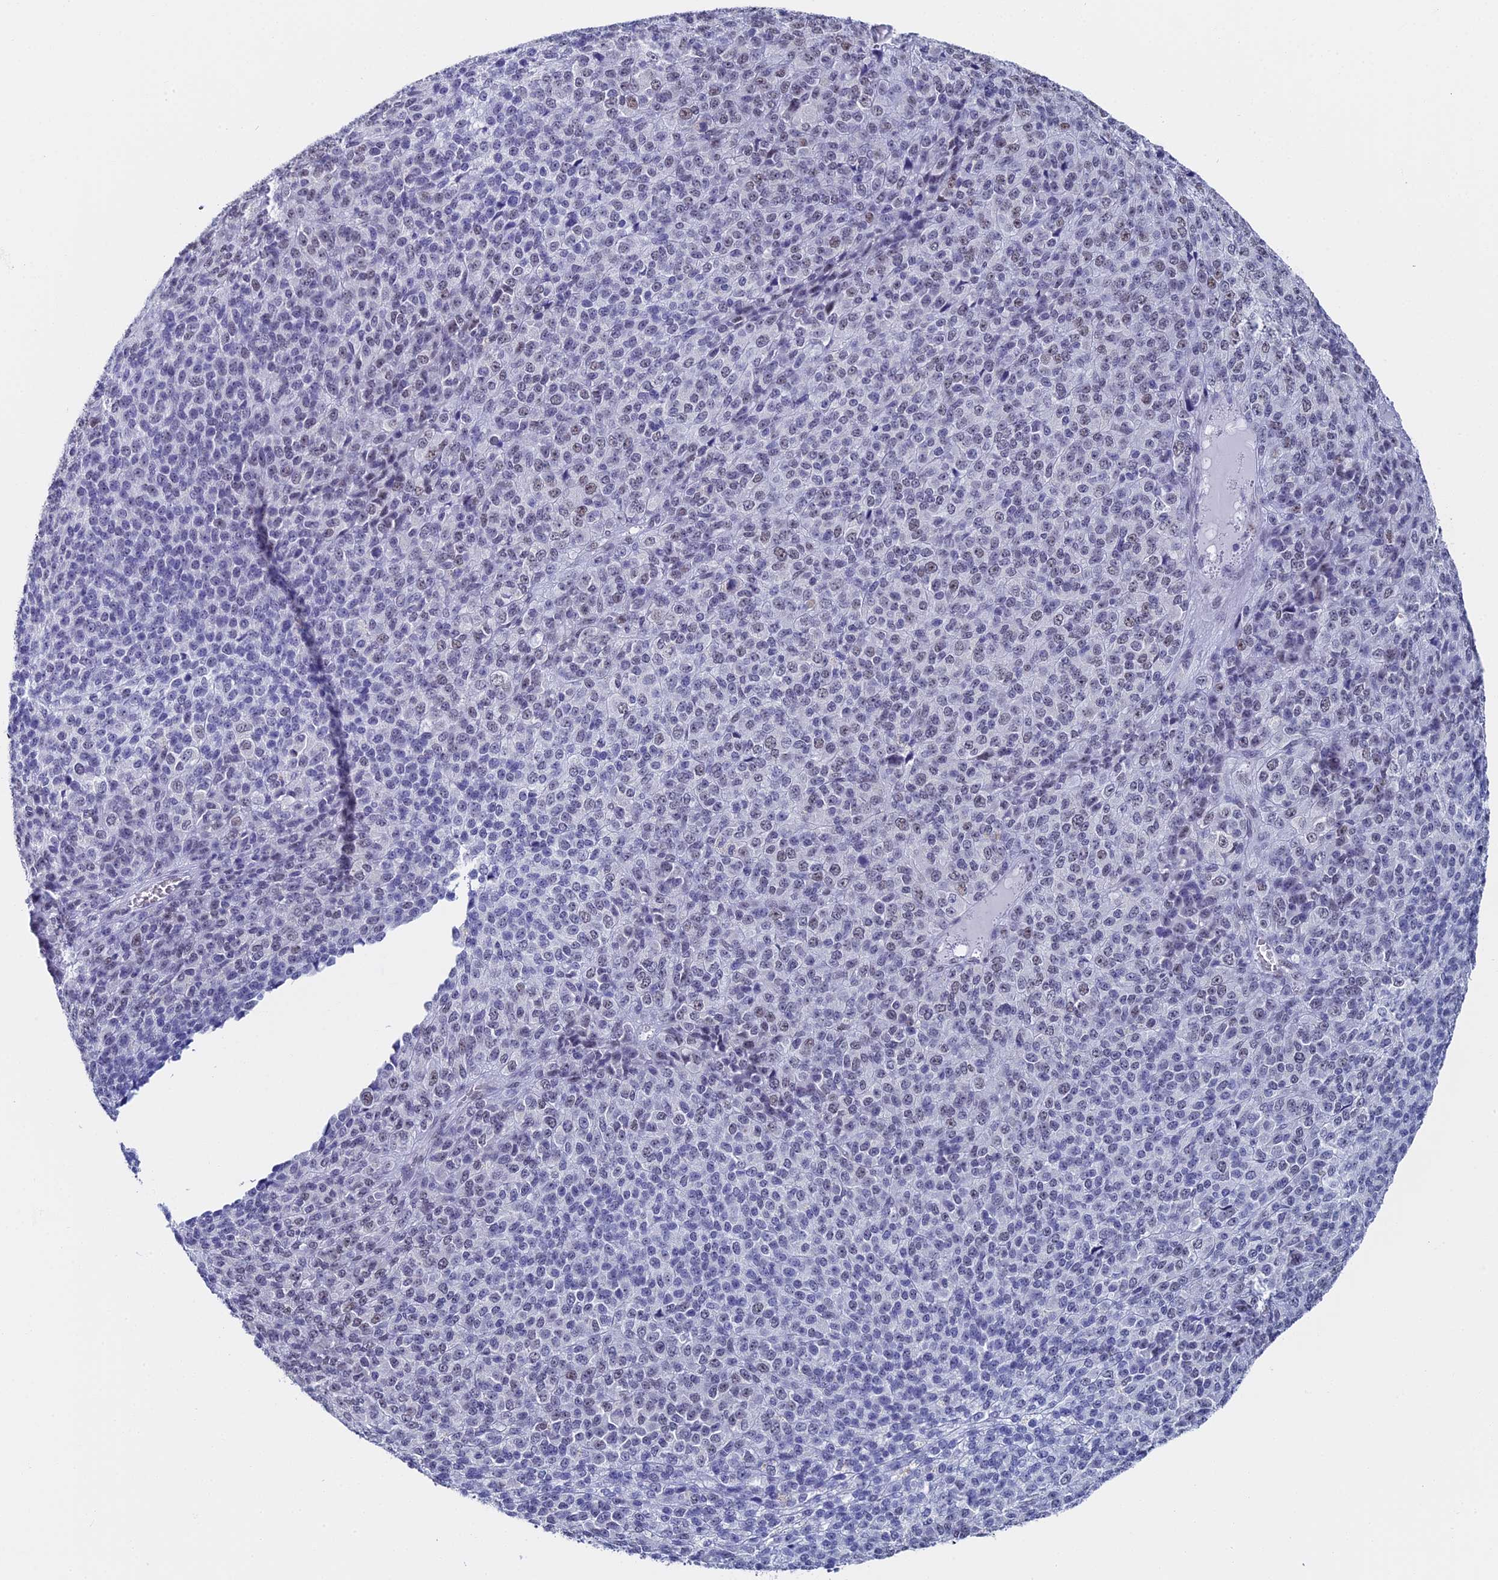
{"staining": {"intensity": "negative", "quantity": "none", "location": "none"}, "tissue": "melanoma", "cell_type": "Tumor cells", "image_type": "cancer", "snomed": [{"axis": "morphology", "description": "Malignant melanoma, Metastatic site"}, {"axis": "topography", "description": "Brain"}], "caption": "Immunohistochemical staining of malignant melanoma (metastatic site) demonstrates no significant staining in tumor cells.", "gene": "CD2BP2", "patient": {"sex": "female", "age": 56}}